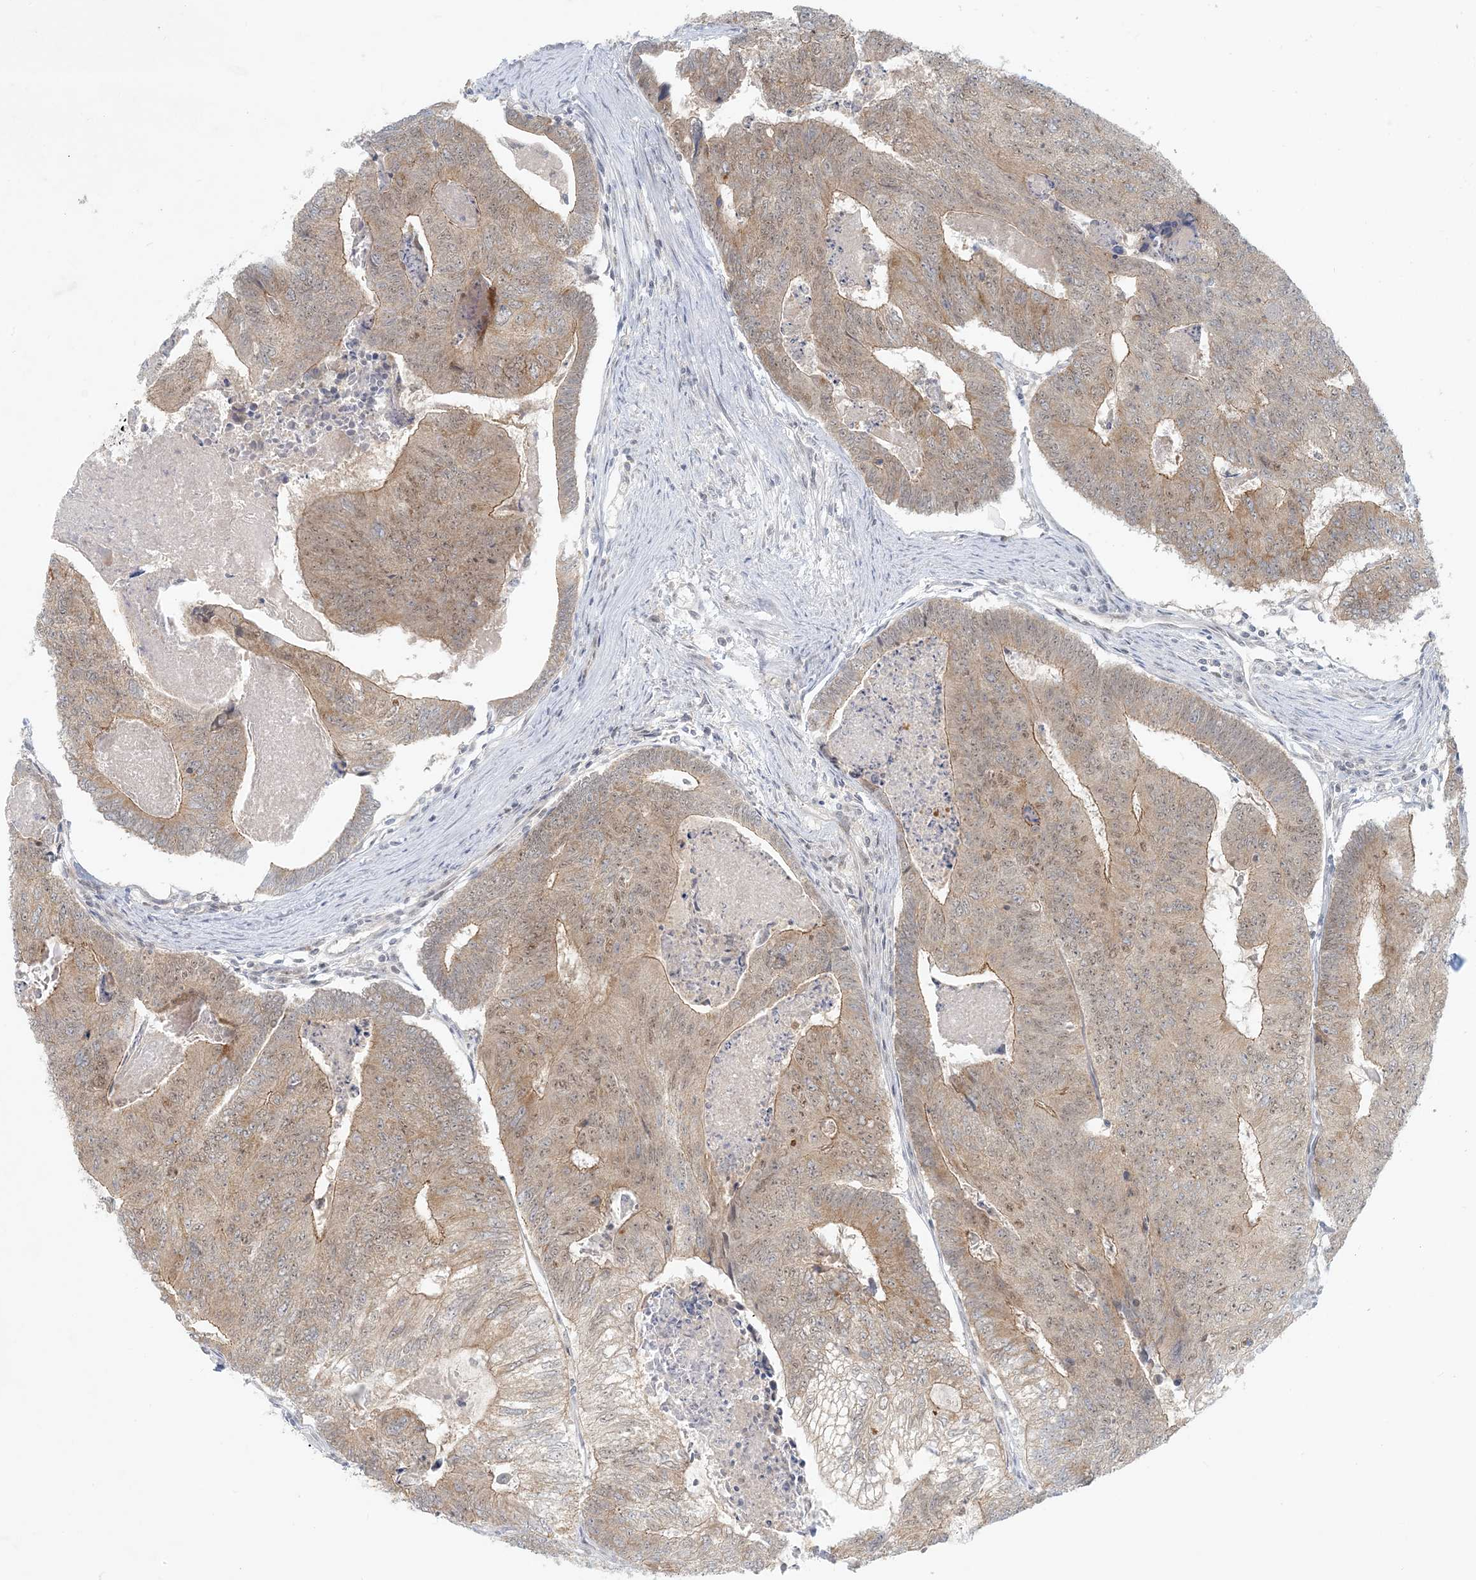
{"staining": {"intensity": "weak", "quantity": ">75%", "location": "cytoplasmic/membranous,nuclear"}, "tissue": "colorectal cancer", "cell_type": "Tumor cells", "image_type": "cancer", "snomed": [{"axis": "morphology", "description": "Adenocarcinoma, NOS"}, {"axis": "topography", "description": "Colon"}], "caption": "A brown stain highlights weak cytoplasmic/membranous and nuclear expression of a protein in colorectal cancer (adenocarcinoma) tumor cells.", "gene": "OBI1", "patient": {"sex": "female", "age": 67}}